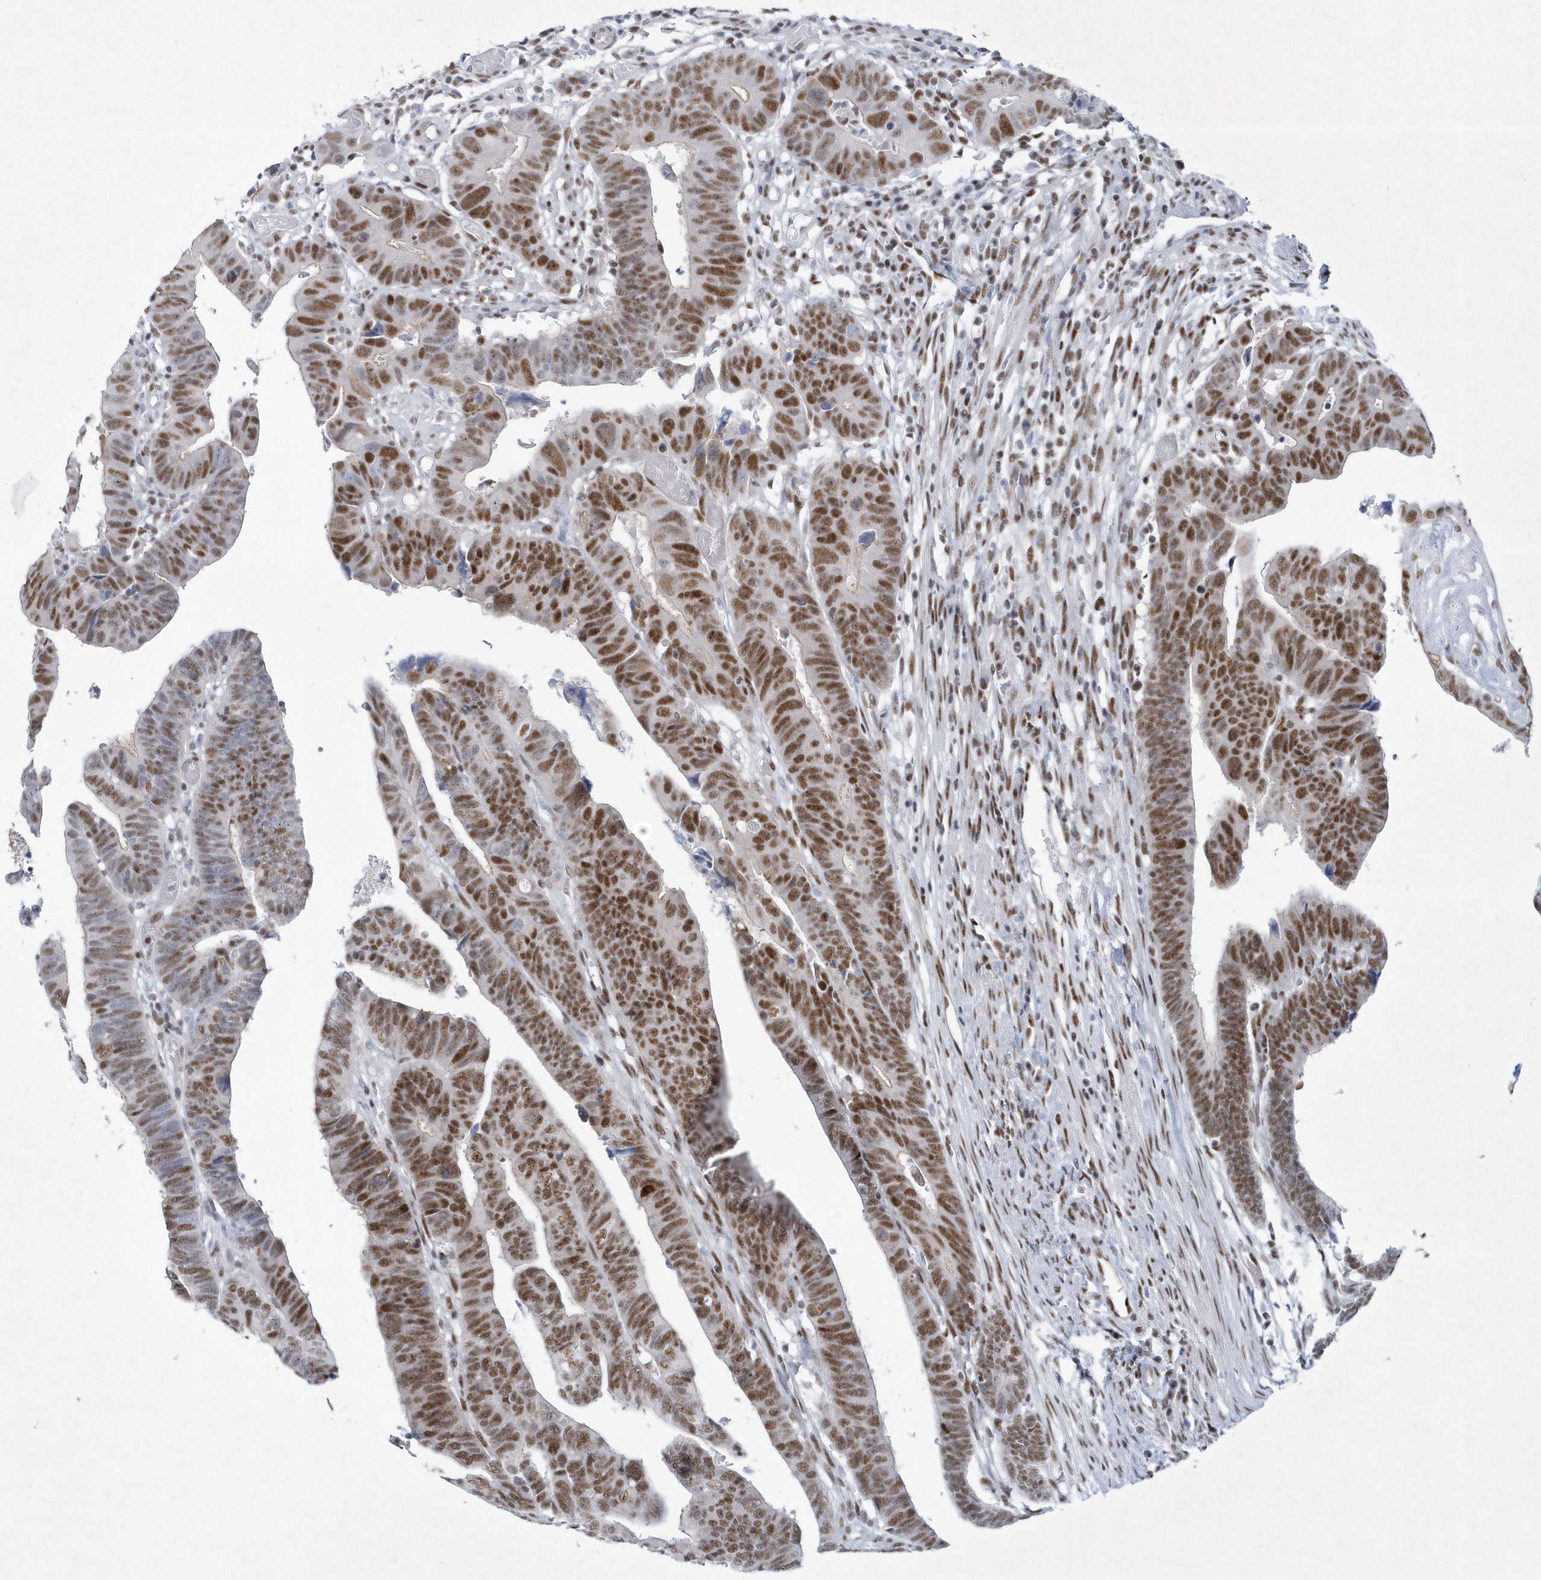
{"staining": {"intensity": "moderate", "quantity": ">75%", "location": "nuclear"}, "tissue": "colorectal cancer", "cell_type": "Tumor cells", "image_type": "cancer", "snomed": [{"axis": "morphology", "description": "Adenocarcinoma, NOS"}, {"axis": "topography", "description": "Rectum"}], "caption": "The histopathology image displays a brown stain indicating the presence of a protein in the nuclear of tumor cells in colorectal adenocarcinoma.", "gene": "DCLRE1A", "patient": {"sex": "female", "age": 65}}